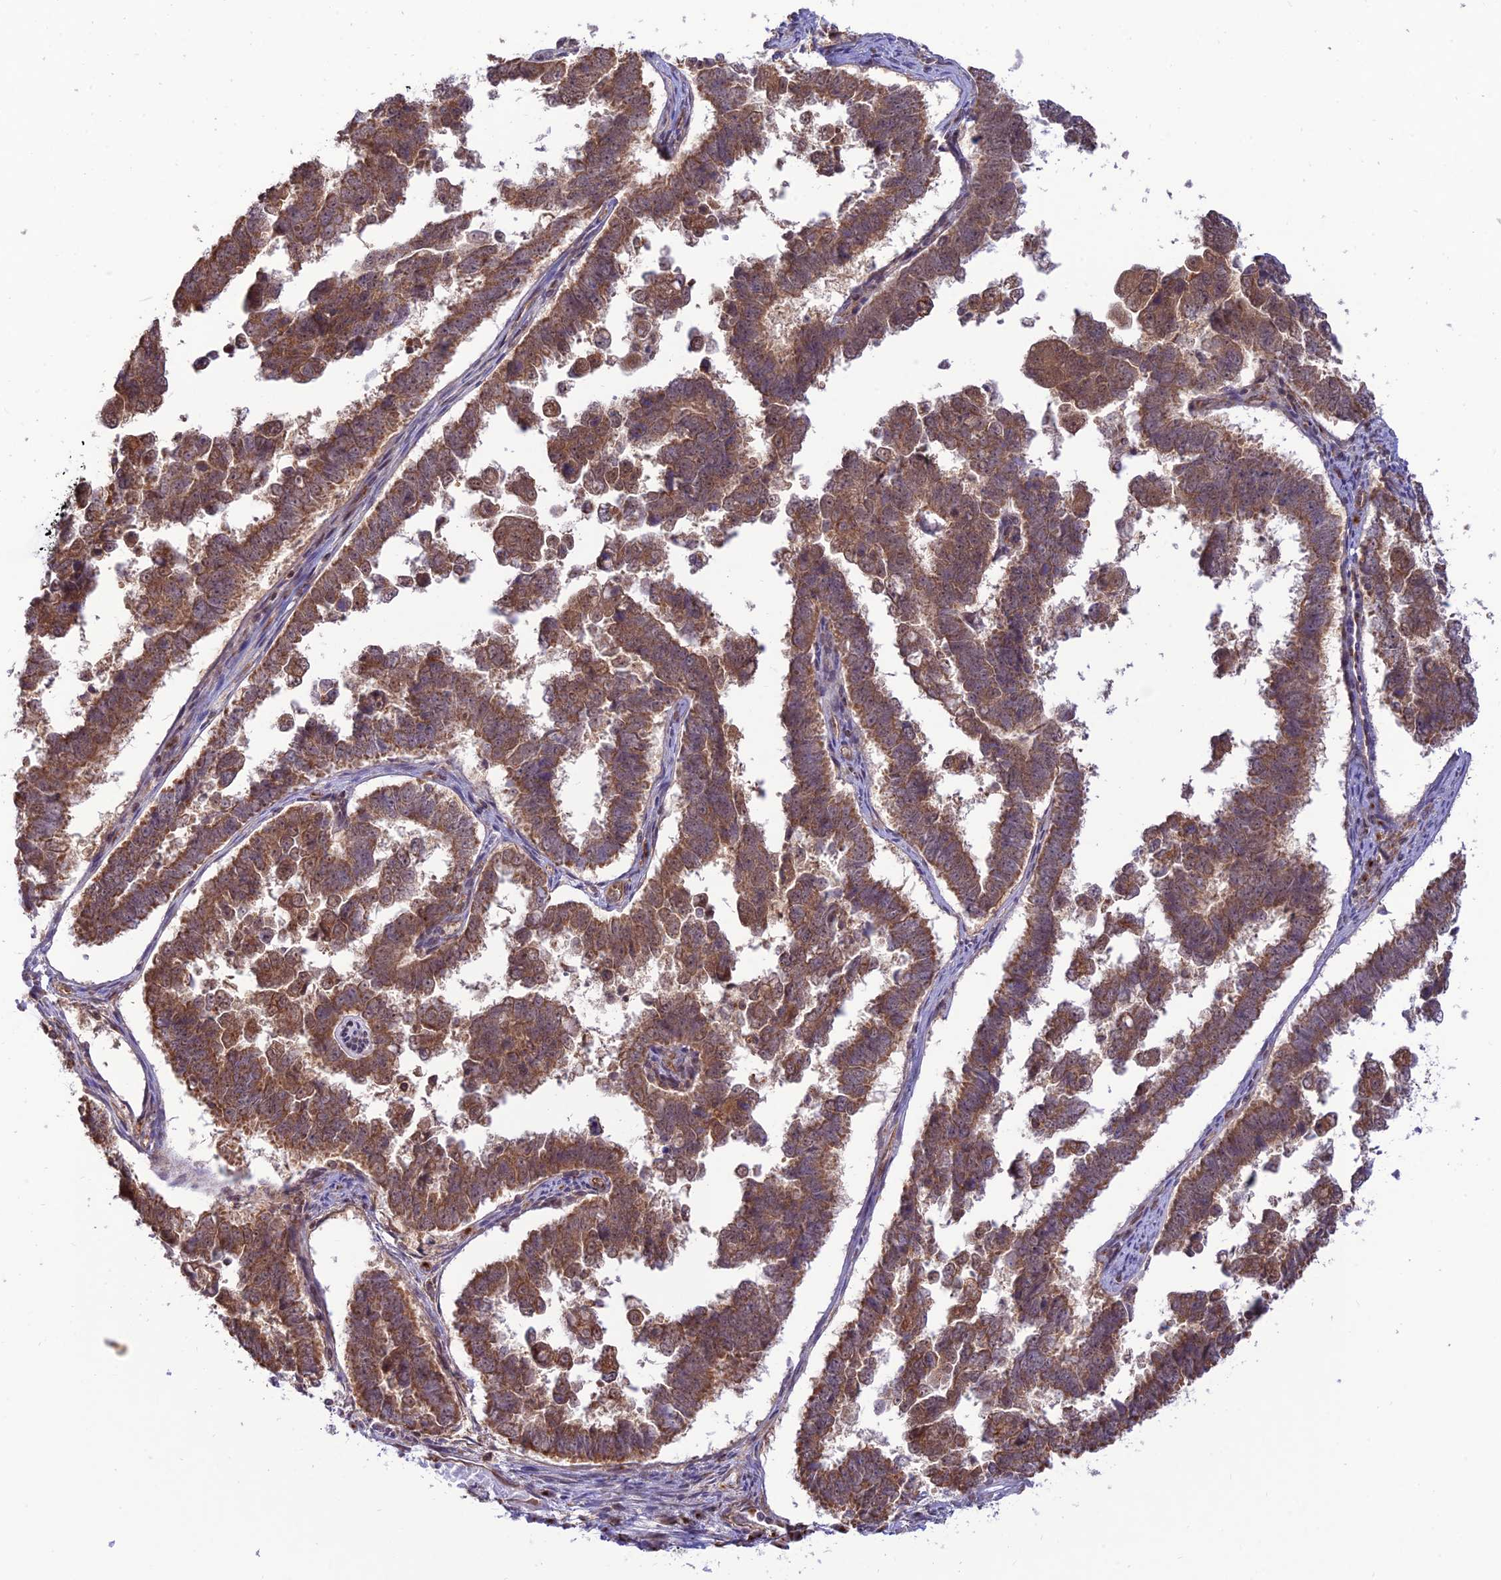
{"staining": {"intensity": "strong", "quantity": ">75%", "location": "cytoplasmic/membranous"}, "tissue": "endometrial cancer", "cell_type": "Tumor cells", "image_type": "cancer", "snomed": [{"axis": "morphology", "description": "Adenocarcinoma, NOS"}, {"axis": "topography", "description": "Endometrium"}], "caption": "A micrograph of endometrial adenocarcinoma stained for a protein demonstrates strong cytoplasmic/membranous brown staining in tumor cells.", "gene": "GOLGA3", "patient": {"sex": "female", "age": 75}}